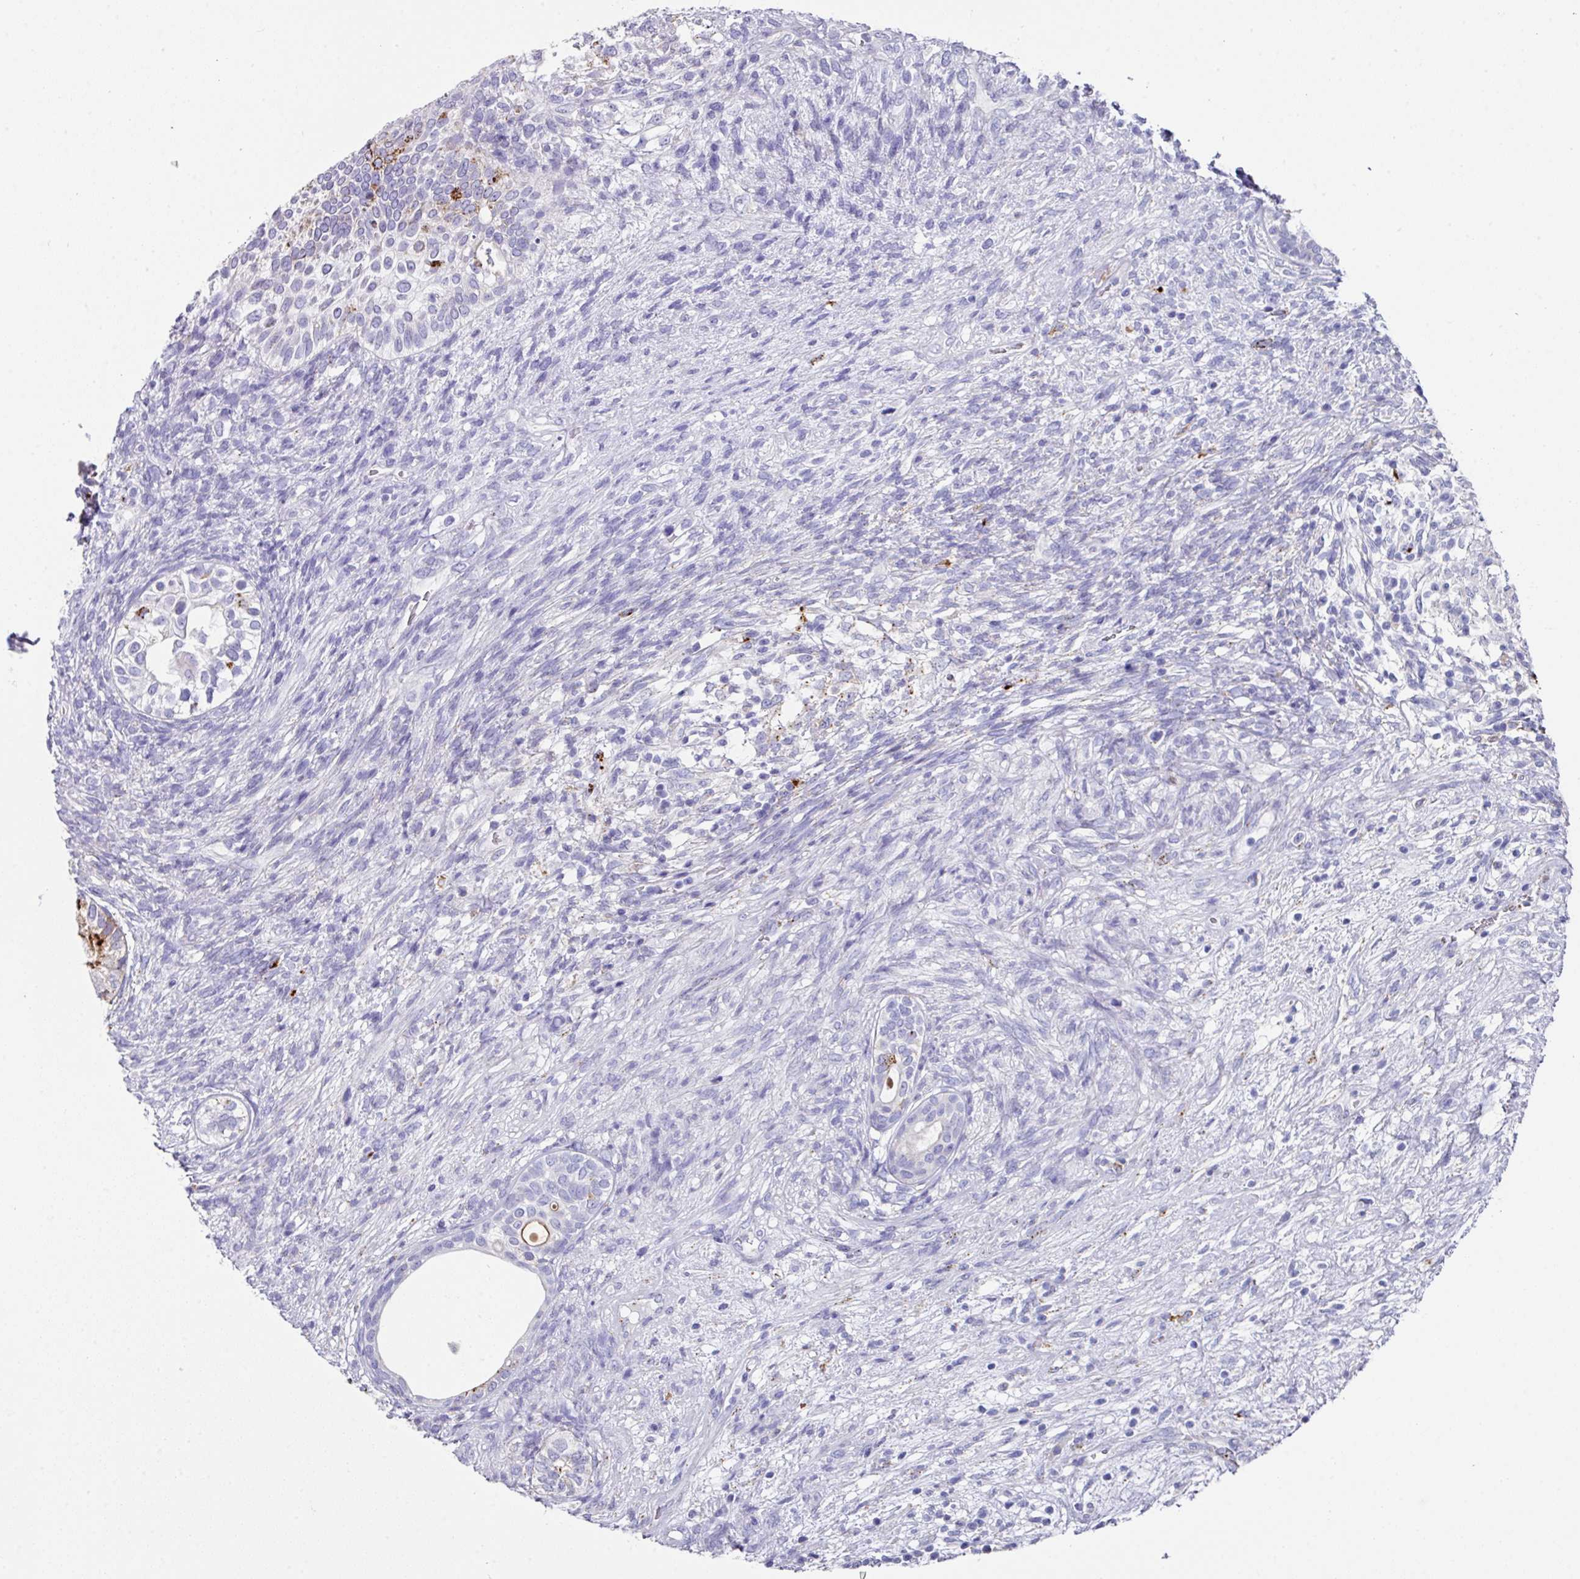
{"staining": {"intensity": "strong", "quantity": "<25%", "location": "cytoplasmic/membranous"}, "tissue": "testis cancer", "cell_type": "Tumor cells", "image_type": "cancer", "snomed": [{"axis": "morphology", "description": "Seminoma, NOS"}, {"axis": "morphology", "description": "Carcinoma, Embryonal, NOS"}, {"axis": "topography", "description": "Testis"}], "caption": "A high-resolution histopathology image shows immunohistochemistry staining of testis cancer (embryonal carcinoma), which displays strong cytoplasmic/membranous expression in approximately <25% of tumor cells.", "gene": "CPVL", "patient": {"sex": "male", "age": 41}}